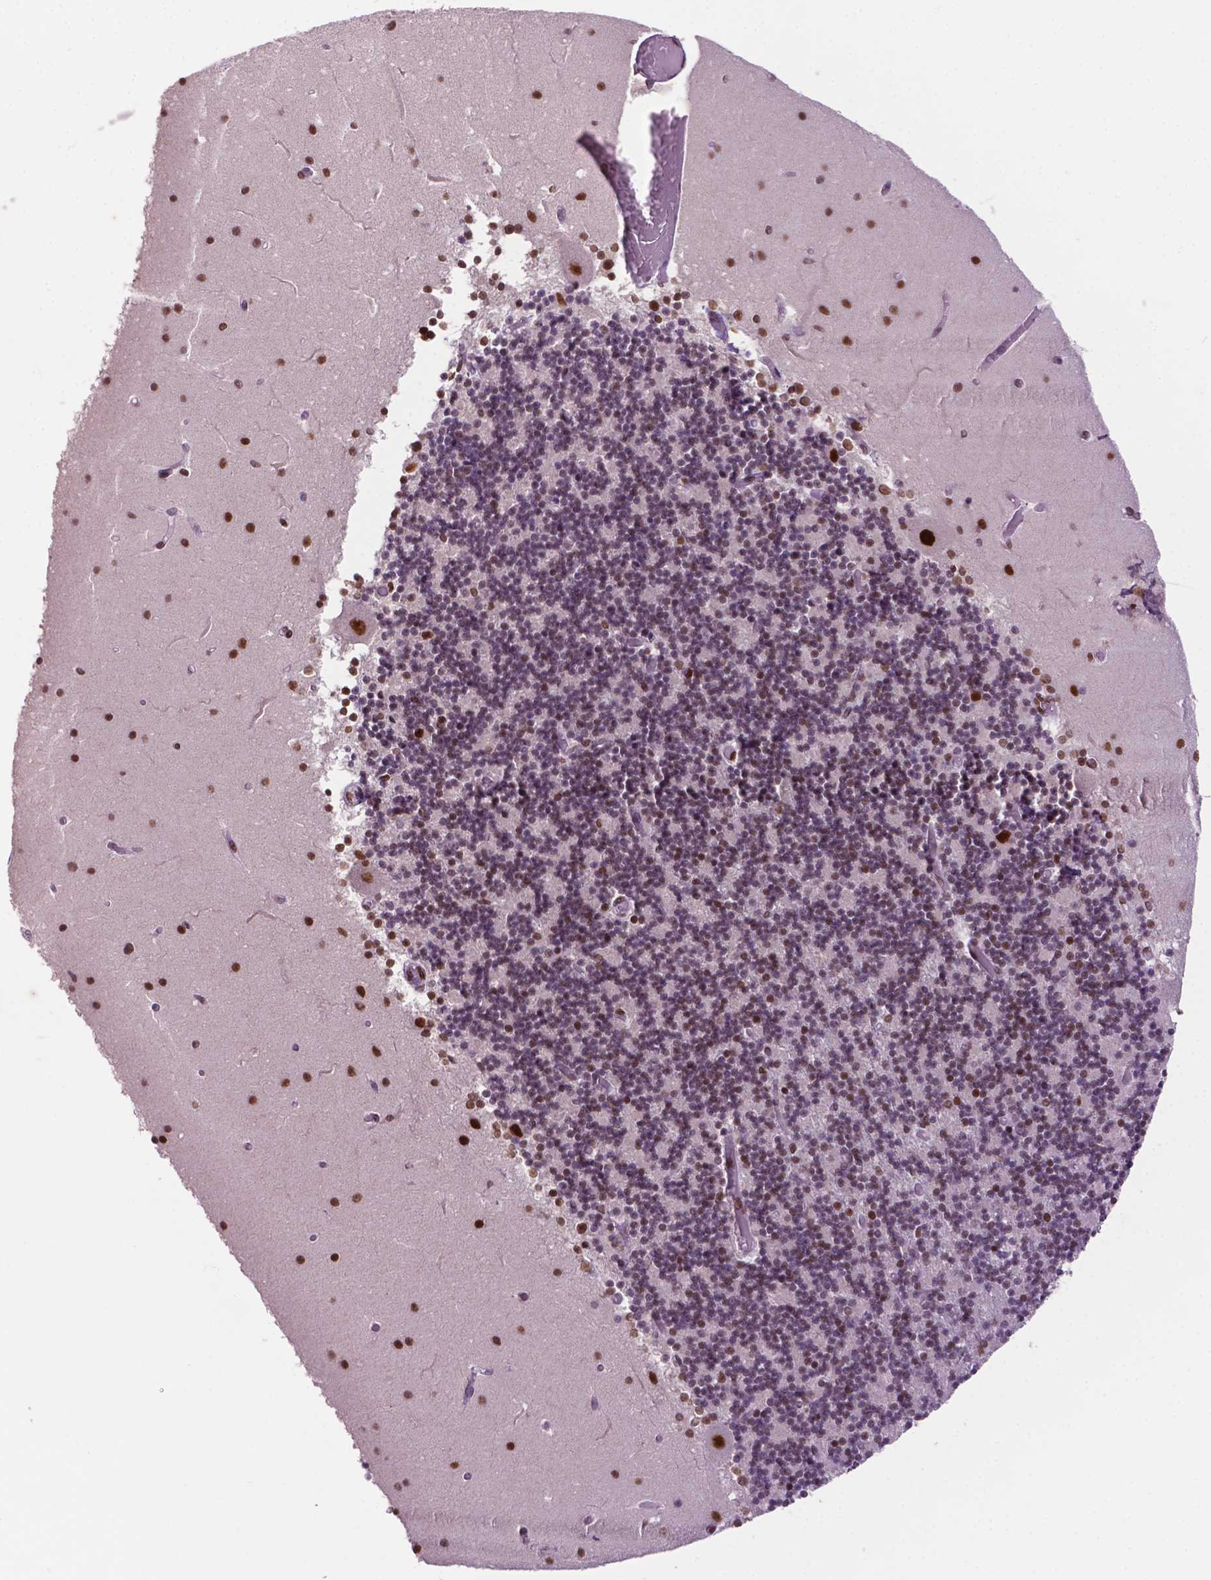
{"staining": {"intensity": "weak", "quantity": "25%-75%", "location": "nuclear"}, "tissue": "cerebellum", "cell_type": "Cells in granular layer", "image_type": "normal", "snomed": [{"axis": "morphology", "description": "Normal tissue, NOS"}, {"axis": "topography", "description": "Cerebellum"}], "caption": "Protein staining of benign cerebellum displays weak nuclear expression in about 25%-75% of cells in granular layer. (Brightfield microscopy of DAB IHC at high magnification).", "gene": "MLH1", "patient": {"sex": "female", "age": 28}}